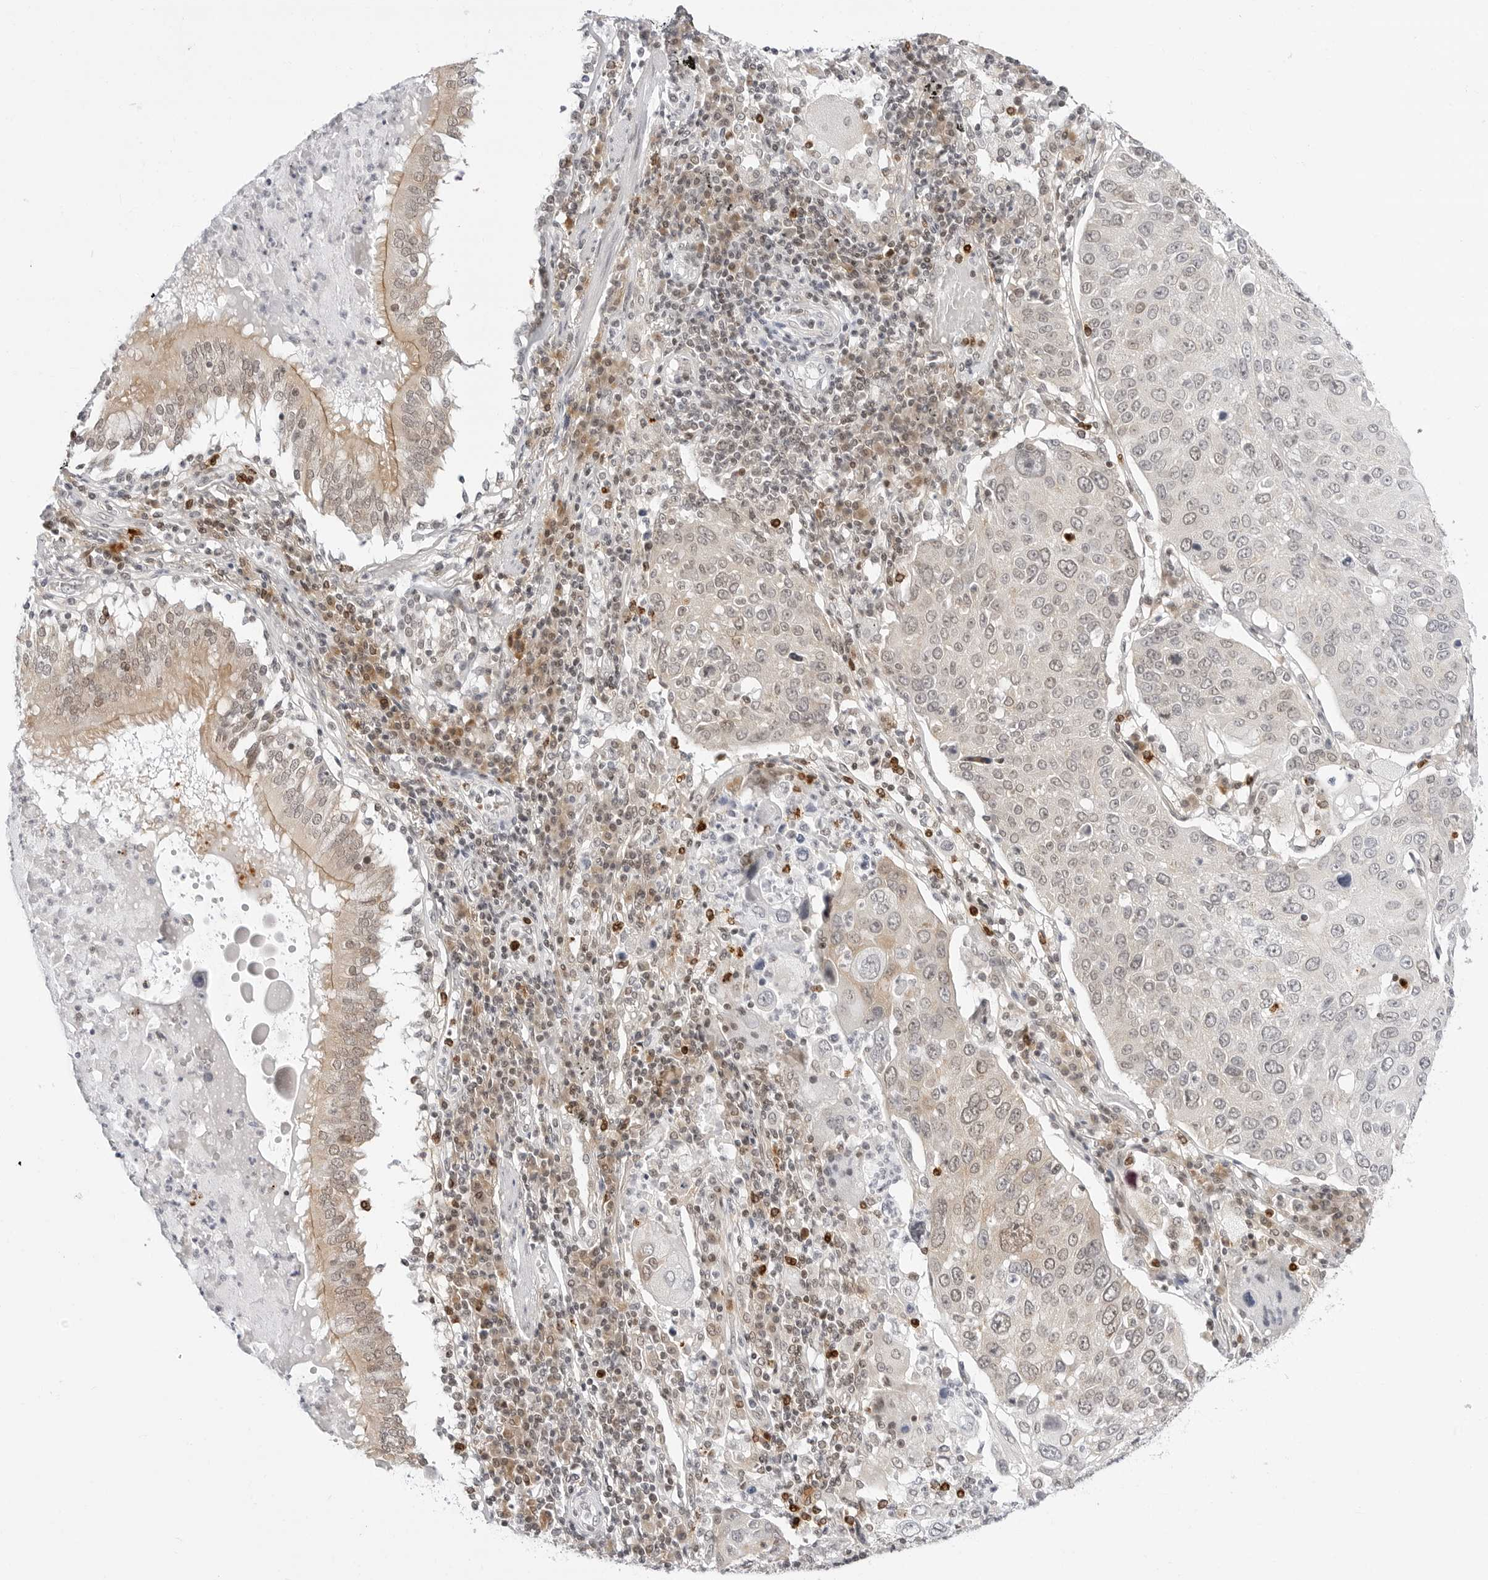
{"staining": {"intensity": "negative", "quantity": "none", "location": "none"}, "tissue": "lung cancer", "cell_type": "Tumor cells", "image_type": "cancer", "snomed": [{"axis": "morphology", "description": "Squamous cell carcinoma, NOS"}, {"axis": "topography", "description": "Lung"}], "caption": "This image is of lung cancer (squamous cell carcinoma) stained with immunohistochemistry (IHC) to label a protein in brown with the nuclei are counter-stained blue. There is no positivity in tumor cells.", "gene": "PPP2R5C", "patient": {"sex": "male", "age": 65}}